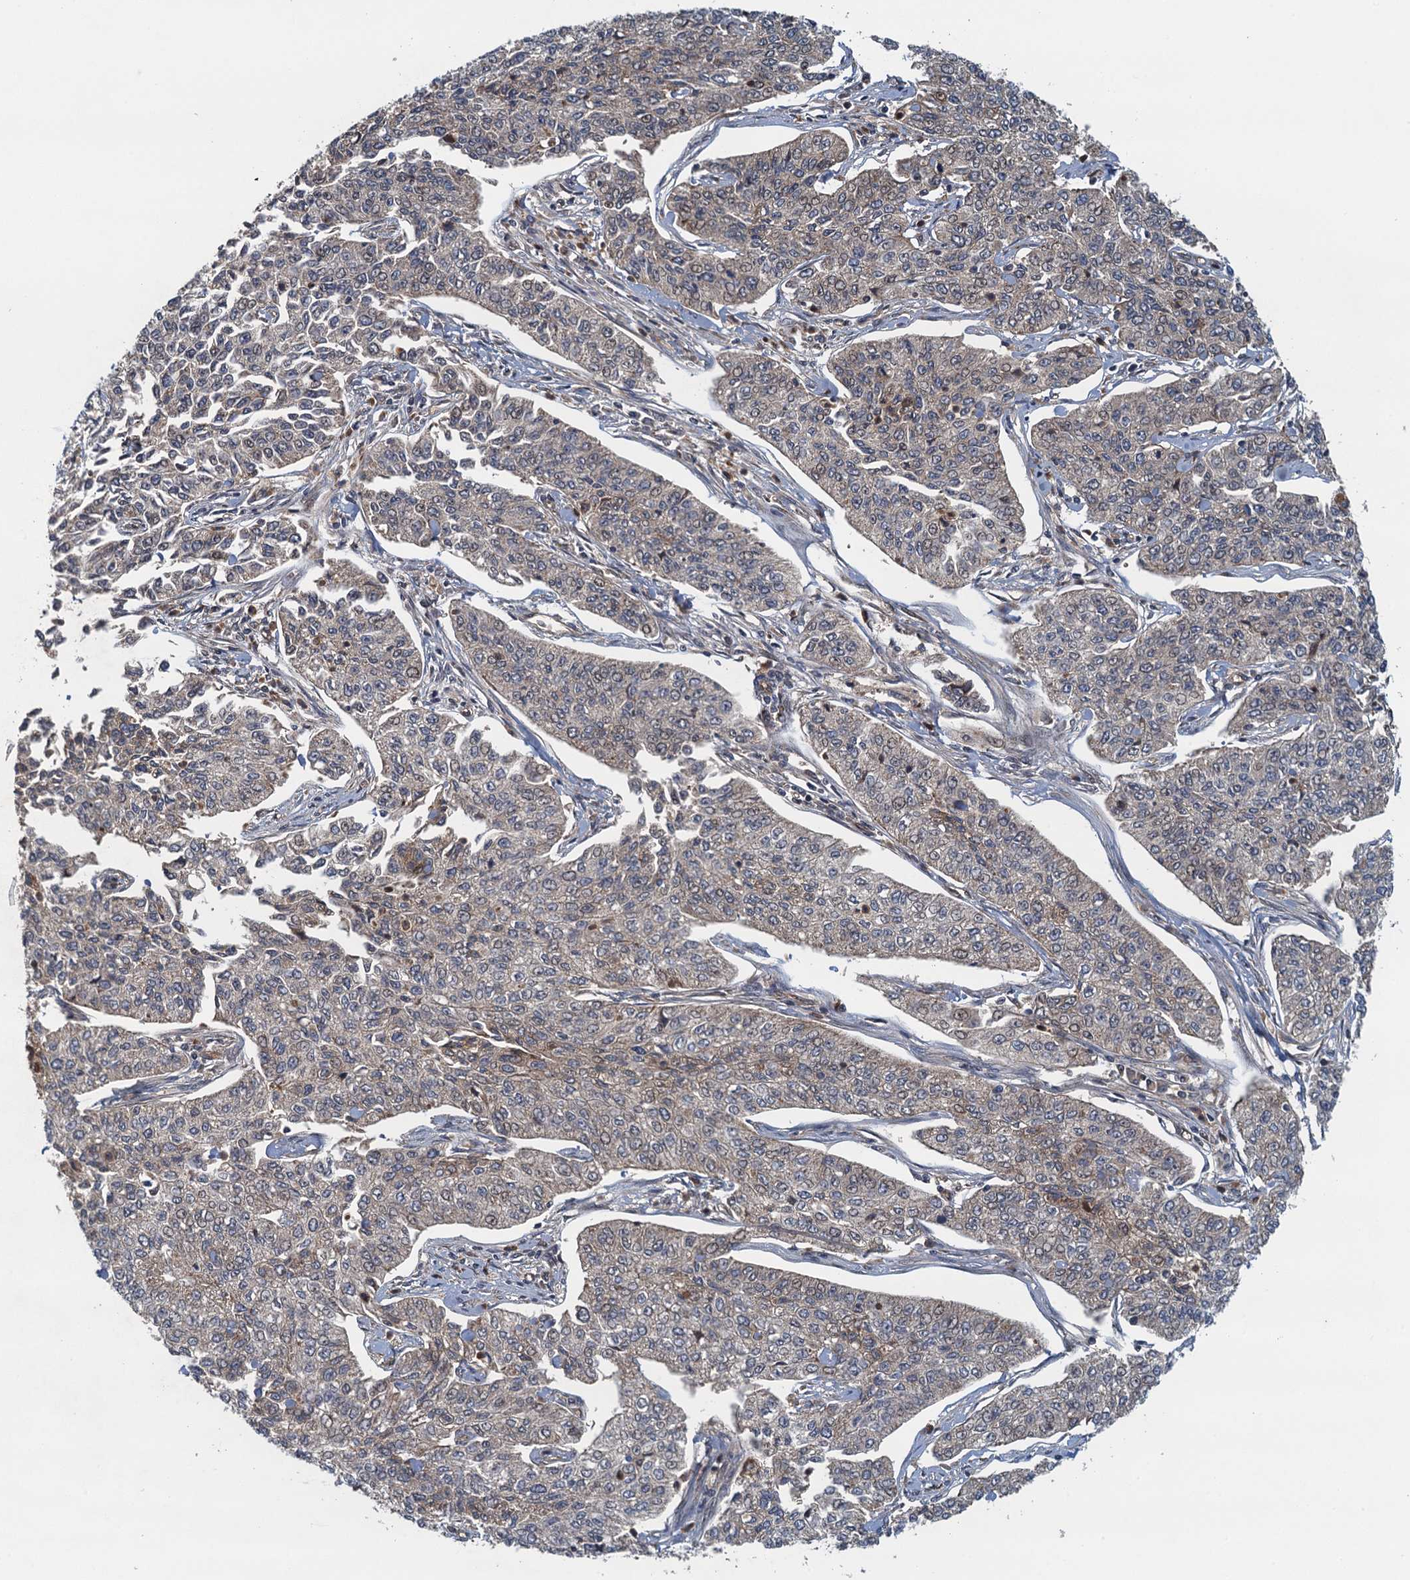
{"staining": {"intensity": "weak", "quantity": "25%-75%", "location": "cytoplasmic/membranous"}, "tissue": "cervical cancer", "cell_type": "Tumor cells", "image_type": "cancer", "snomed": [{"axis": "morphology", "description": "Squamous cell carcinoma, NOS"}, {"axis": "topography", "description": "Cervix"}], "caption": "Cervical squamous cell carcinoma stained for a protein (brown) exhibits weak cytoplasmic/membranous positive positivity in about 25%-75% of tumor cells.", "gene": "NLRP10", "patient": {"sex": "female", "age": 35}}